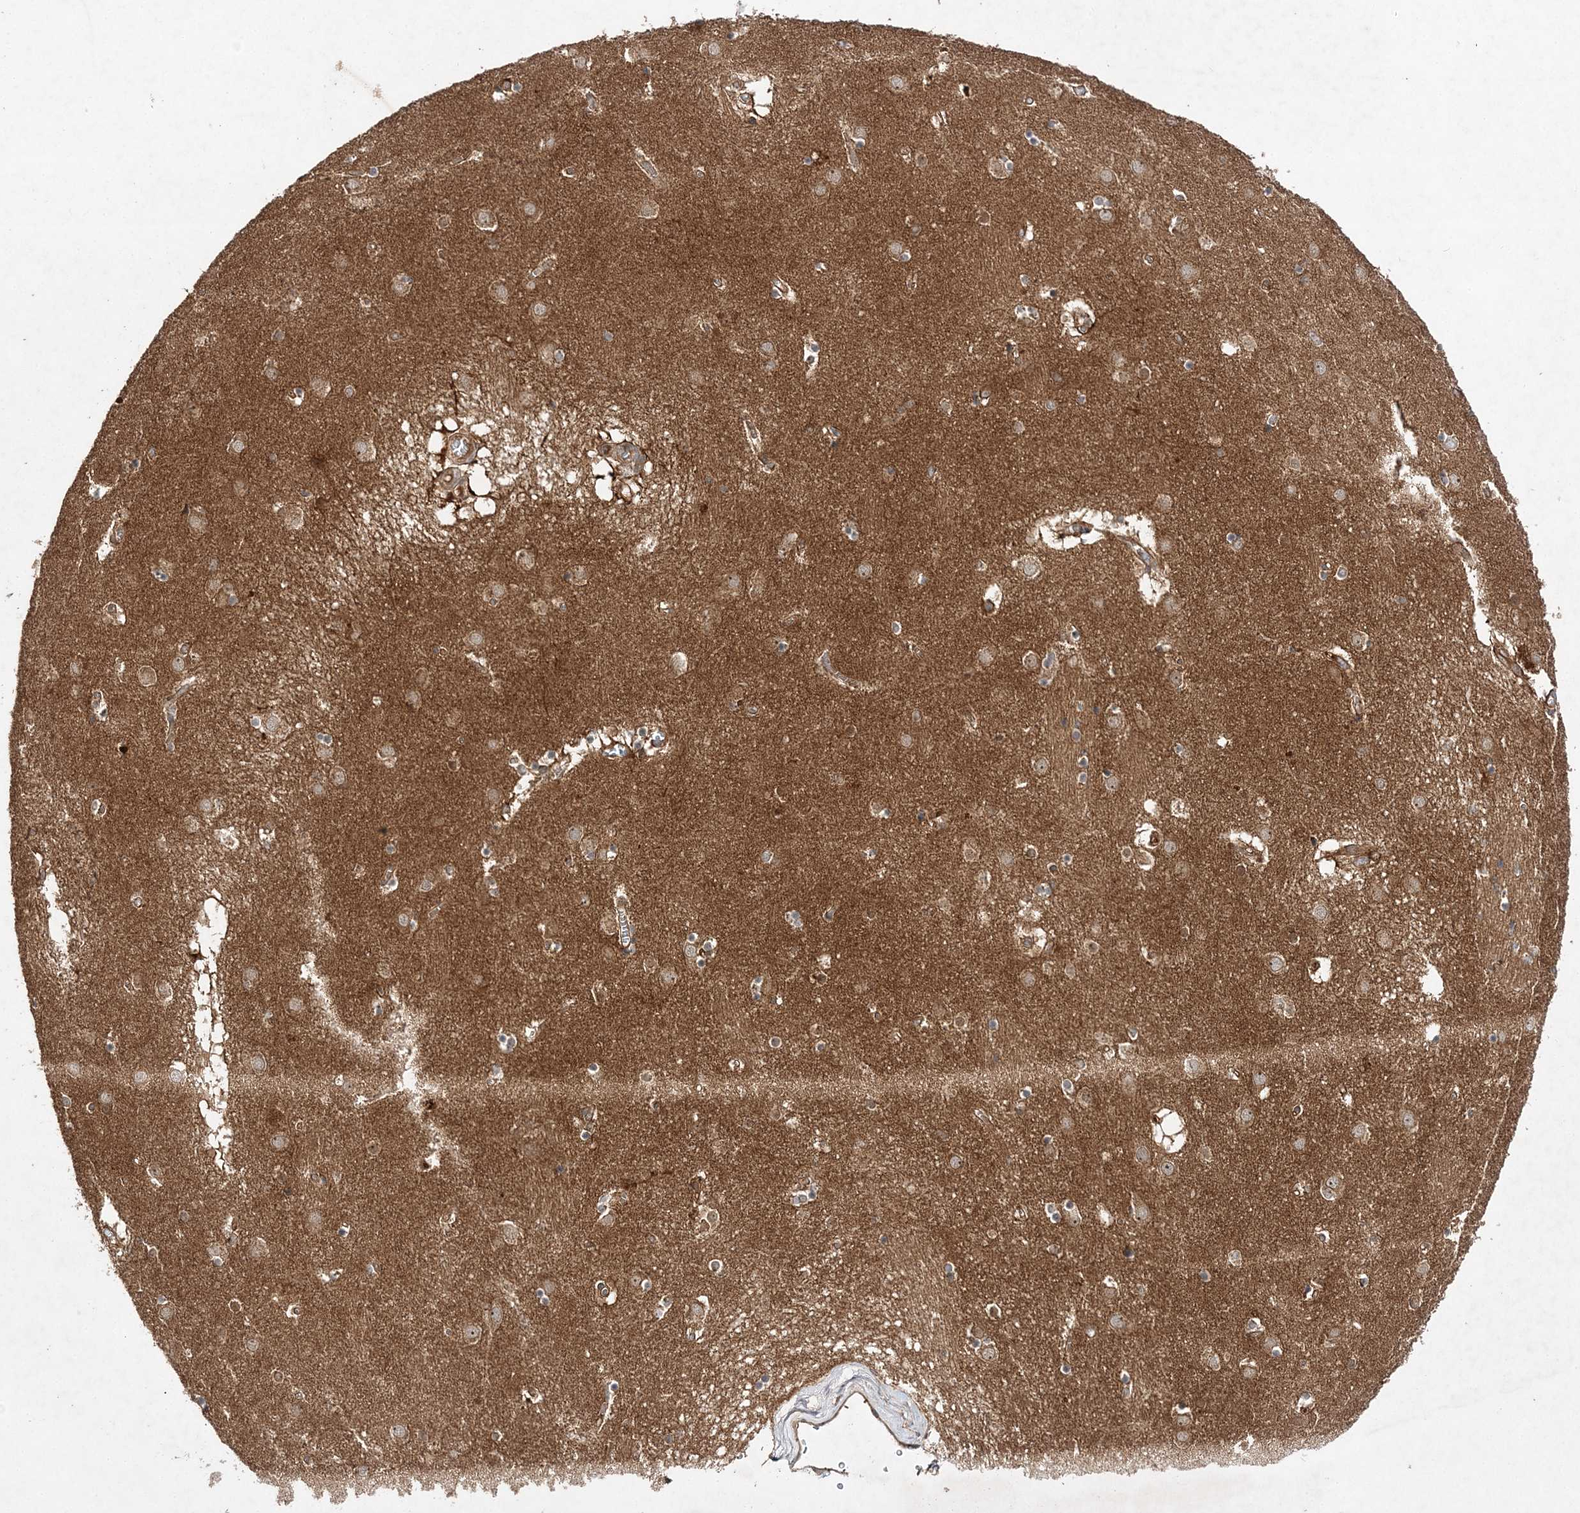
{"staining": {"intensity": "moderate", "quantity": "<25%", "location": "cytoplasmic/membranous"}, "tissue": "caudate", "cell_type": "Glial cells", "image_type": "normal", "snomed": [{"axis": "morphology", "description": "Normal tissue, NOS"}, {"axis": "topography", "description": "Lateral ventricle wall"}], "caption": "Approximately <25% of glial cells in normal caudate reveal moderate cytoplasmic/membranous protein positivity as visualized by brown immunohistochemical staining.", "gene": "TMEM9B", "patient": {"sex": "male", "age": 70}}